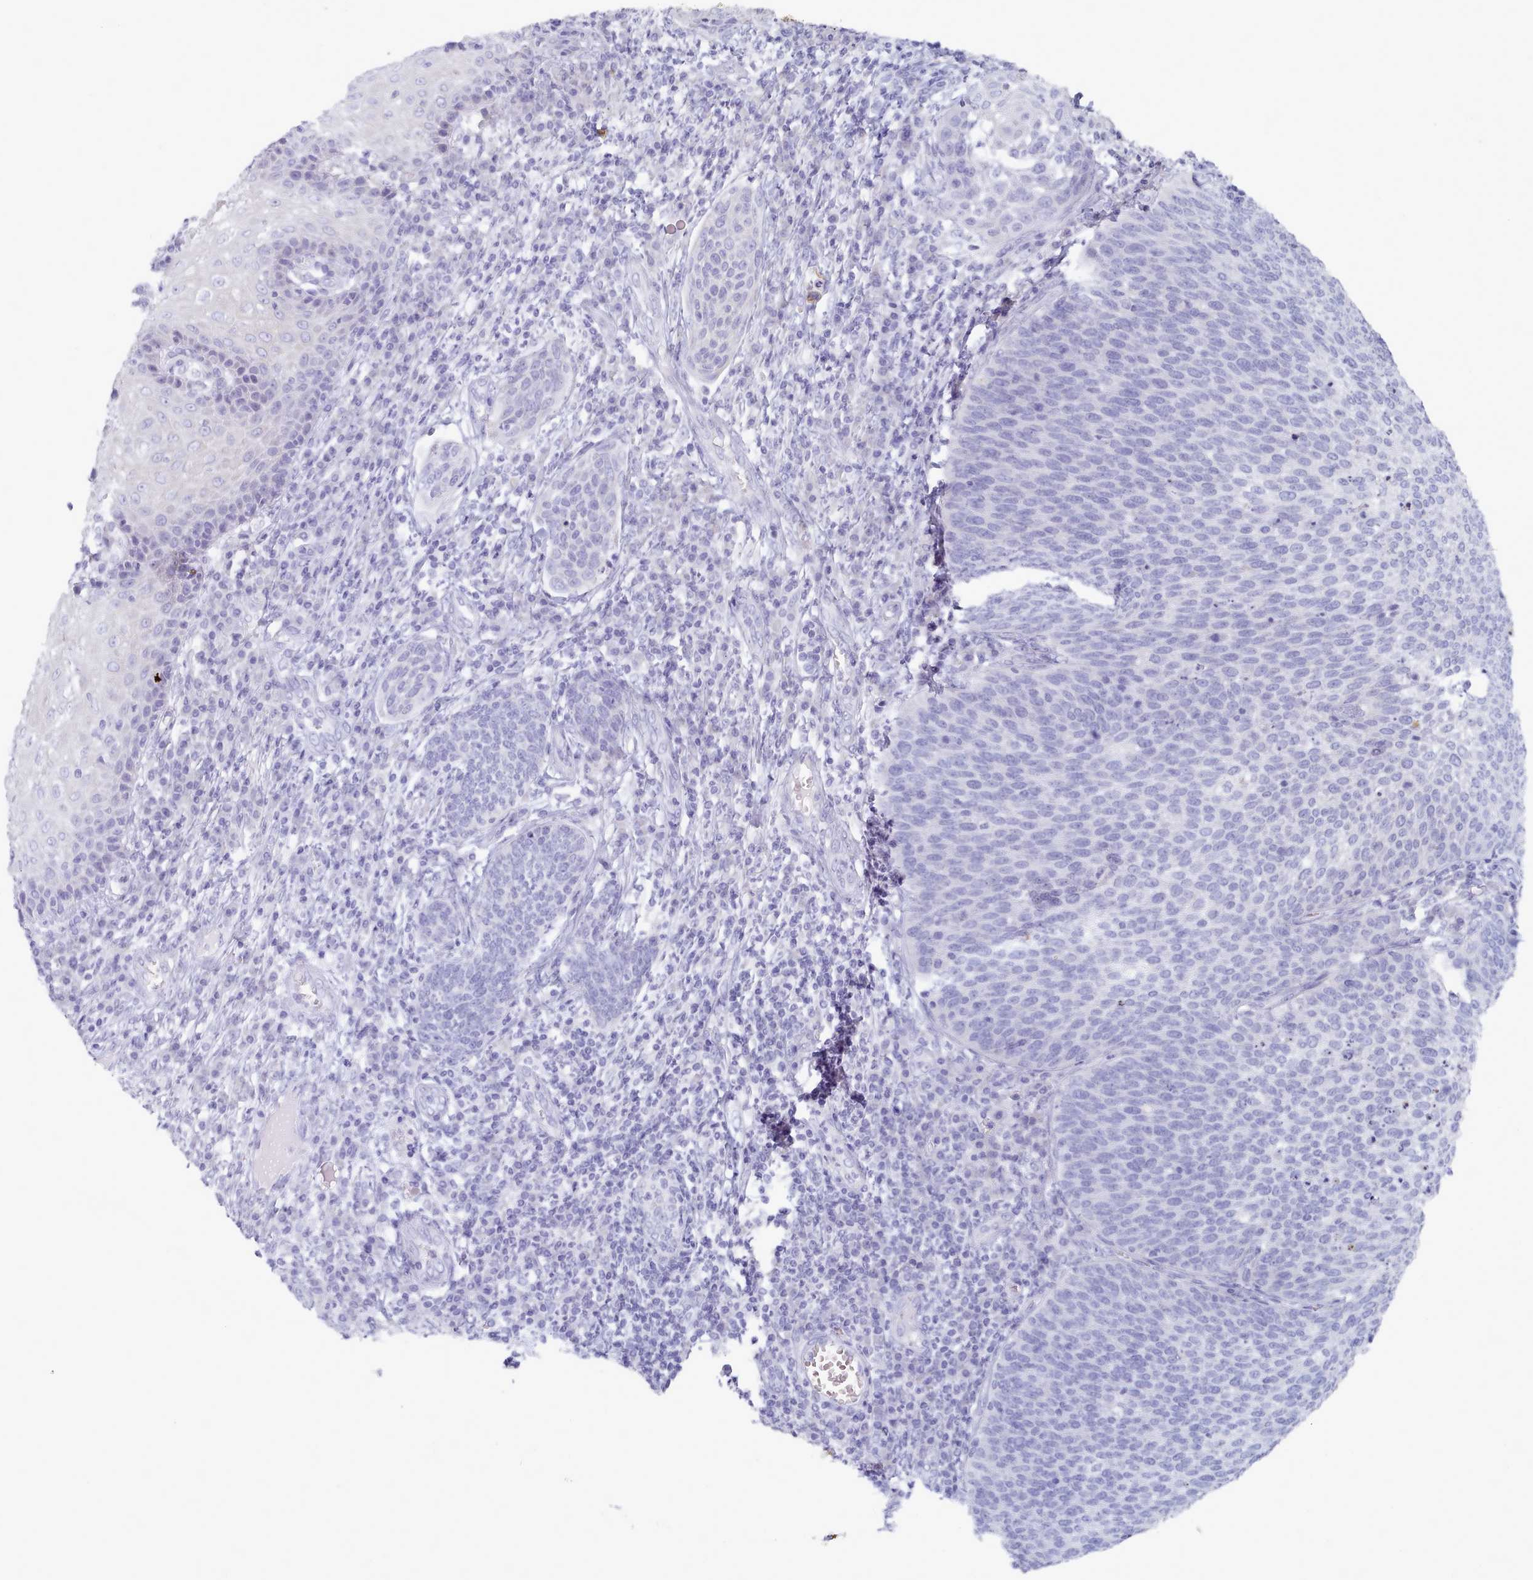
{"staining": {"intensity": "negative", "quantity": "none", "location": "none"}, "tissue": "cervical cancer", "cell_type": "Tumor cells", "image_type": "cancer", "snomed": [{"axis": "morphology", "description": "Squamous cell carcinoma, NOS"}, {"axis": "topography", "description": "Cervix"}], "caption": "This is an IHC histopathology image of squamous cell carcinoma (cervical). There is no staining in tumor cells.", "gene": "TYW1B", "patient": {"sex": "female", "age": 34}}